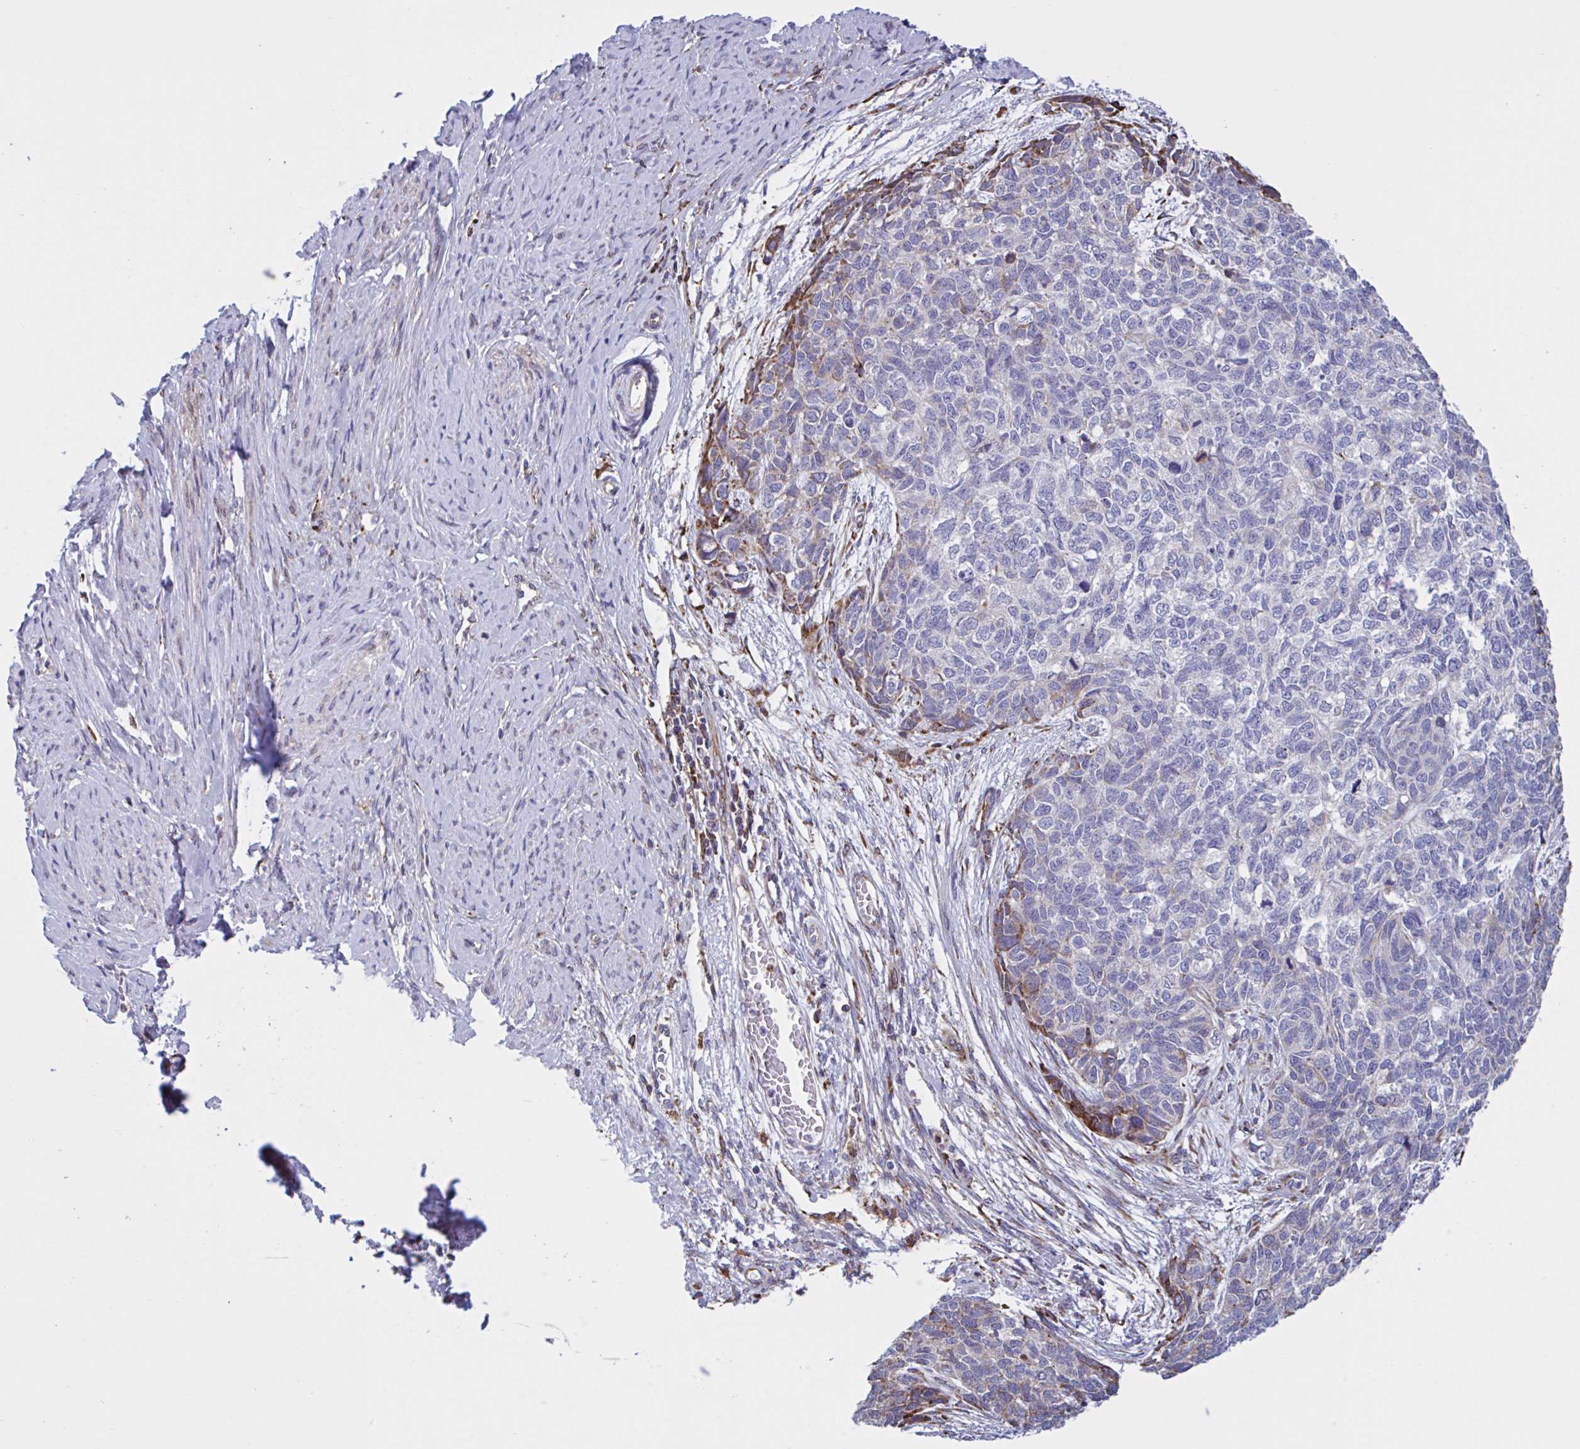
{"staining": {"intensity": "moderate", "quantity": "<25%", "location": "cytoplasmic/membranous"}, "tissue": "cervical cancer", "cell_type": "Tumor cells", "image_type": "cancer", "snomed": [{"axis": "morphology", "description": "Squamous cell carcinoma, NOS"}, {"axis": "topography", "description": "Cervix"}], "caption": "Human cervical cancer (squamous cell carcinoma) stained with a protein marker shows moderate staining in tumor cells.", "gene": "PEAK3", "patient": {"sex": "female", "age": 63}}